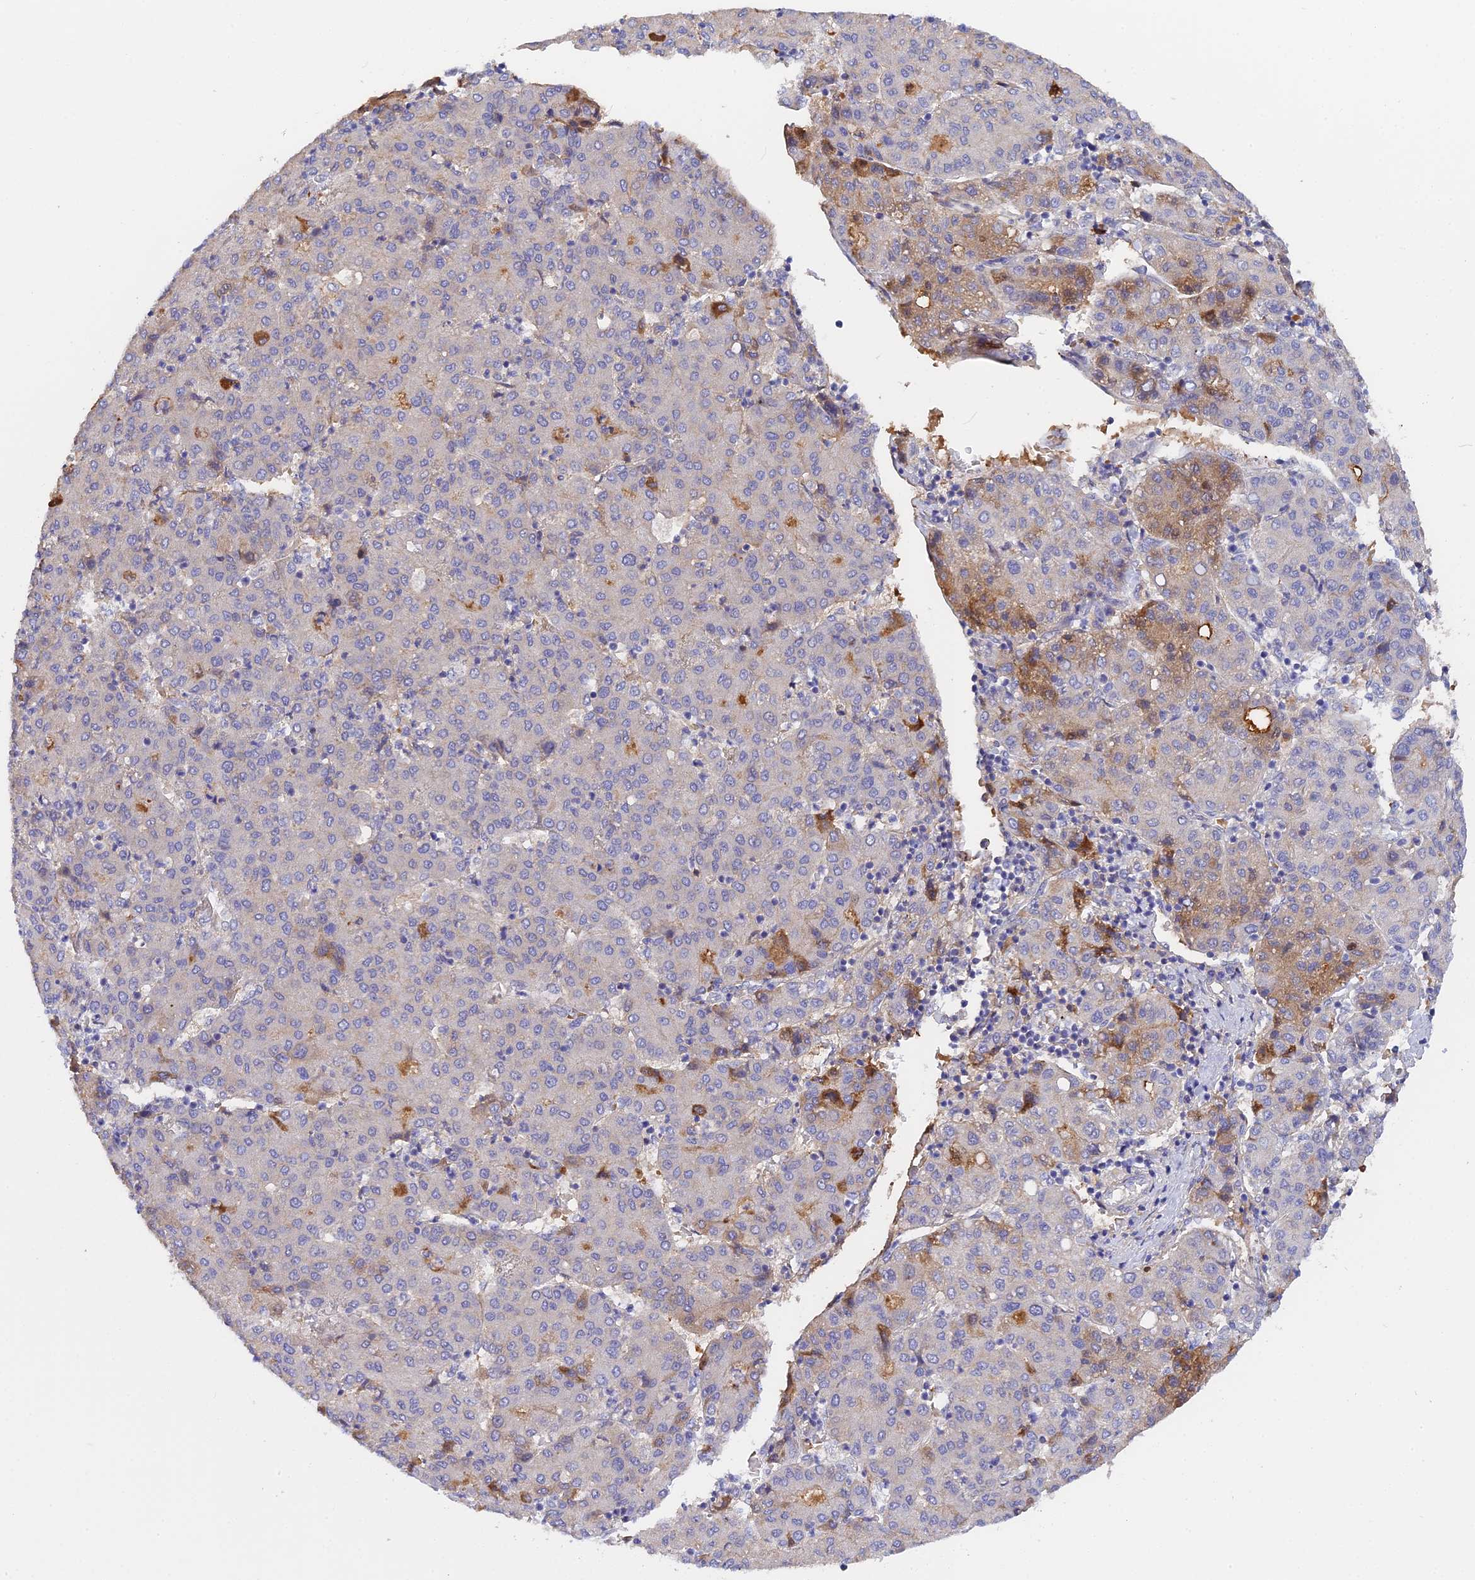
{"staining": {"intensity": "moderate", "quantity": "<25%", "location": "cytoplasmic/membranous"}, "tissue": "liver cancer", "cell_type": "Tumor cells", "image_type": "cancer", "snomed": [{"axis": "morphology", "description": "Carcinoma, Hepatocellular, NOS"}, {"axis": "topography", "description": "Liver"}], "caption": "Immunohistochemical staining of hepatocellular carcinoma (liver) exhibits moderate cytoplasmic/membranous protein positivity in approximately <25% of tumor cells. (DAB (3,3'-diaminobenzidine) = brown stain, brightfield microscopy at high magnification).", "gene": "PZP", "patient": {"sex": "male", "age": 65}}